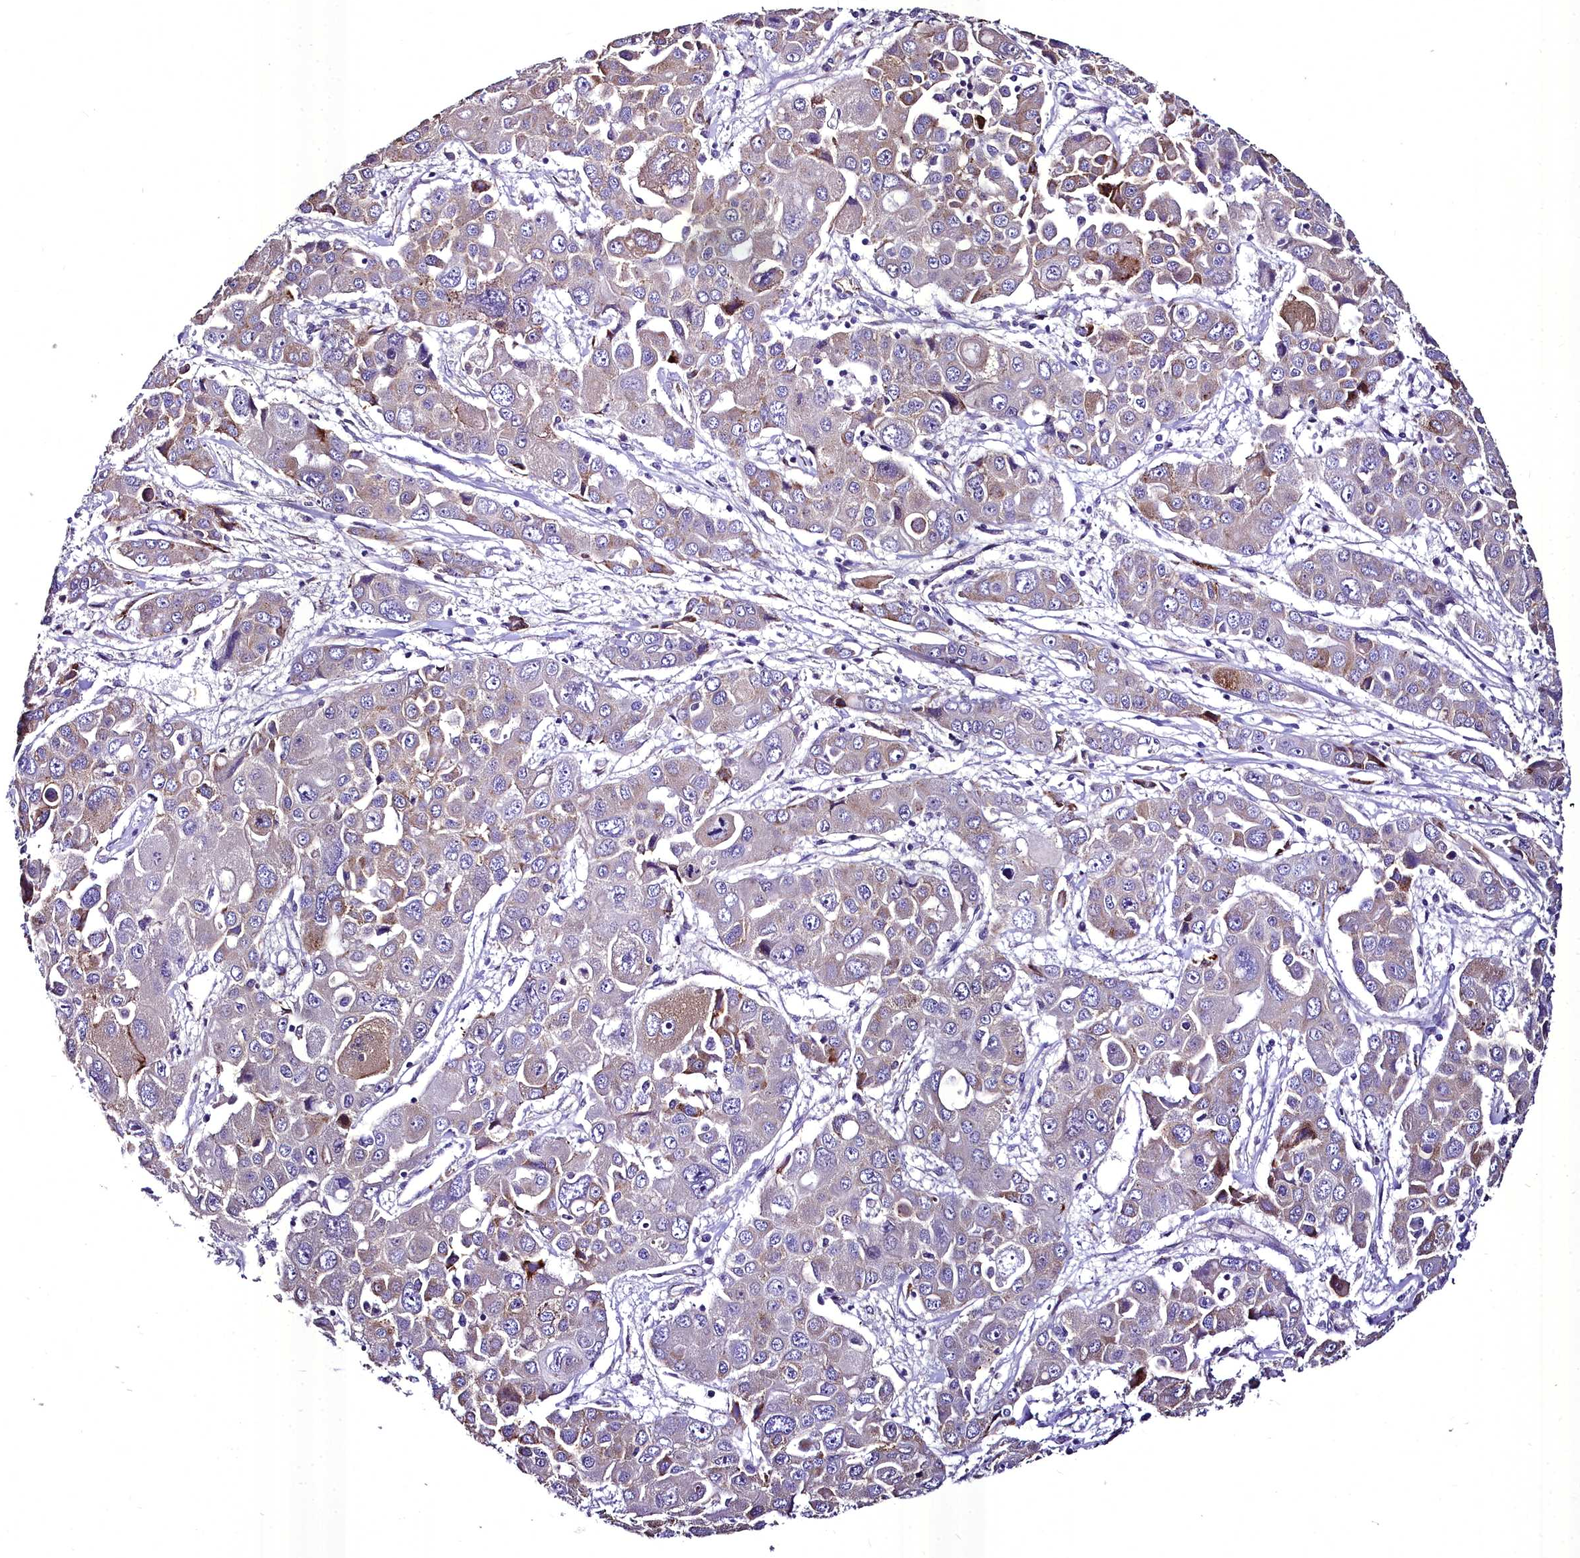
{"staining": {"intensity": "moderate", "quantity": "<25%", "location": "cytoplasmic/membranous"}, "tissue": "liver cancer", "cell_type": "Tumor cells", "image_type": "cancer", "snomed": [{"axis": "morphology", "description": "Cholangiocarcinoma"}, {"axis": "topography", "description": "Liver"}], "caption": "DAB (3,3'-diaminobenzidine) immunohistochemical staining of human liver cholangiocarcinoma exhibits moderate cytoplasmic/membranous protein expression in about <25% of tumor cells.", "gene": "MS4A18", "patient": {"sex": "male", "age": 67}}